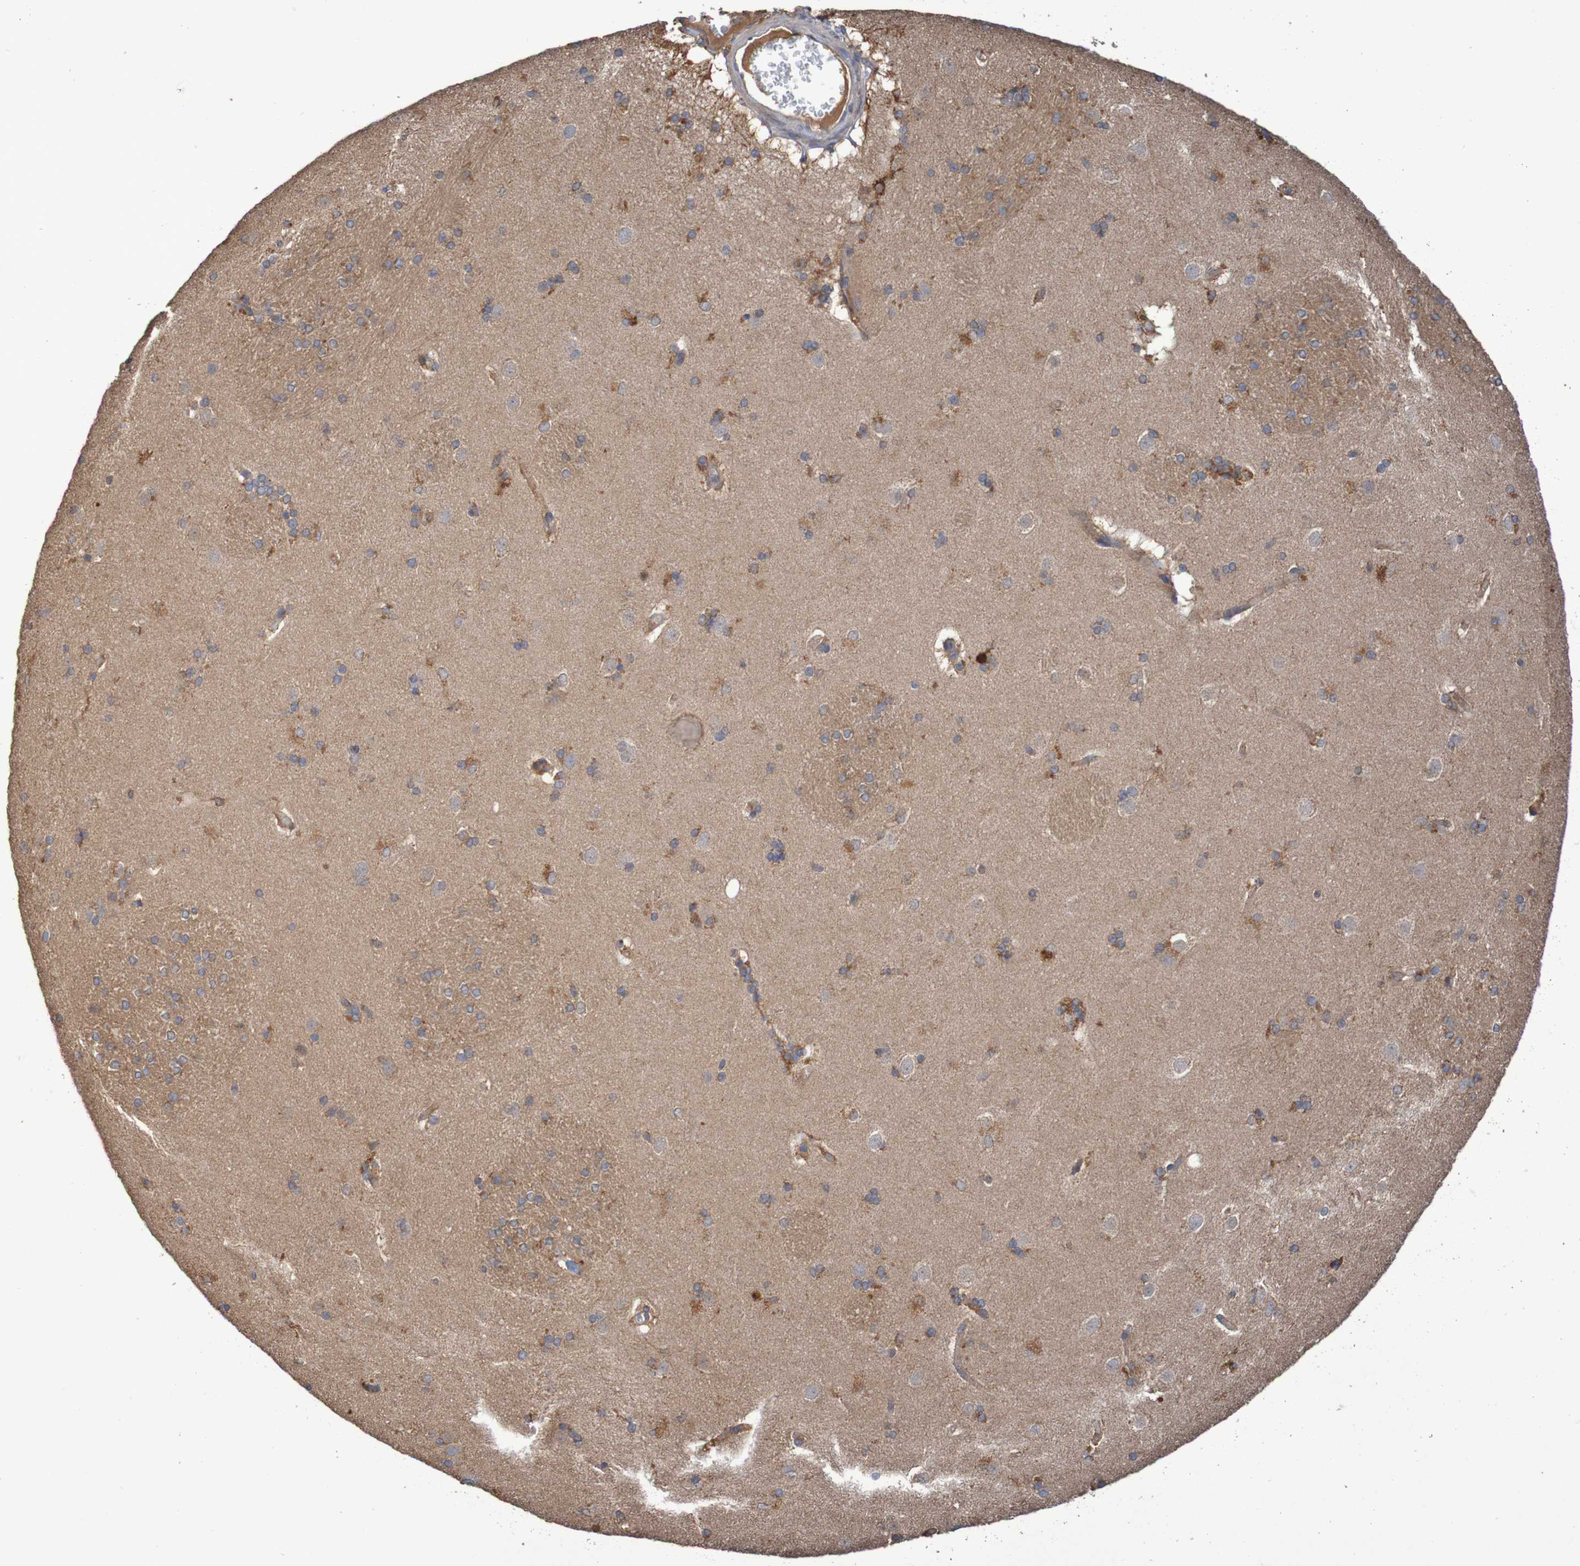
{"staining": {"intensity": "moderate", "quantity": "<25%", "location": "cytoplasmic/membranous"}, "tissue": "caudate", "cell_type": "Glial cells", "image_type": "normal", "snomed": [{"axis": "morphology", "description": "Normal tissue, NOS"}, {"axis": "topography", "description": "Lateral ventricle wall"}], "caption": "Glial cells exhibit moderate cytoplasmic/membranous positivity in about <25% of cells in normal caudate. (DAB (3,3'-diaminobenzidine) IHC, brown staining for protein, blue staining for nuclei).", "gene": "PHYH", "patient": {"sex": "female", "age": 19}}